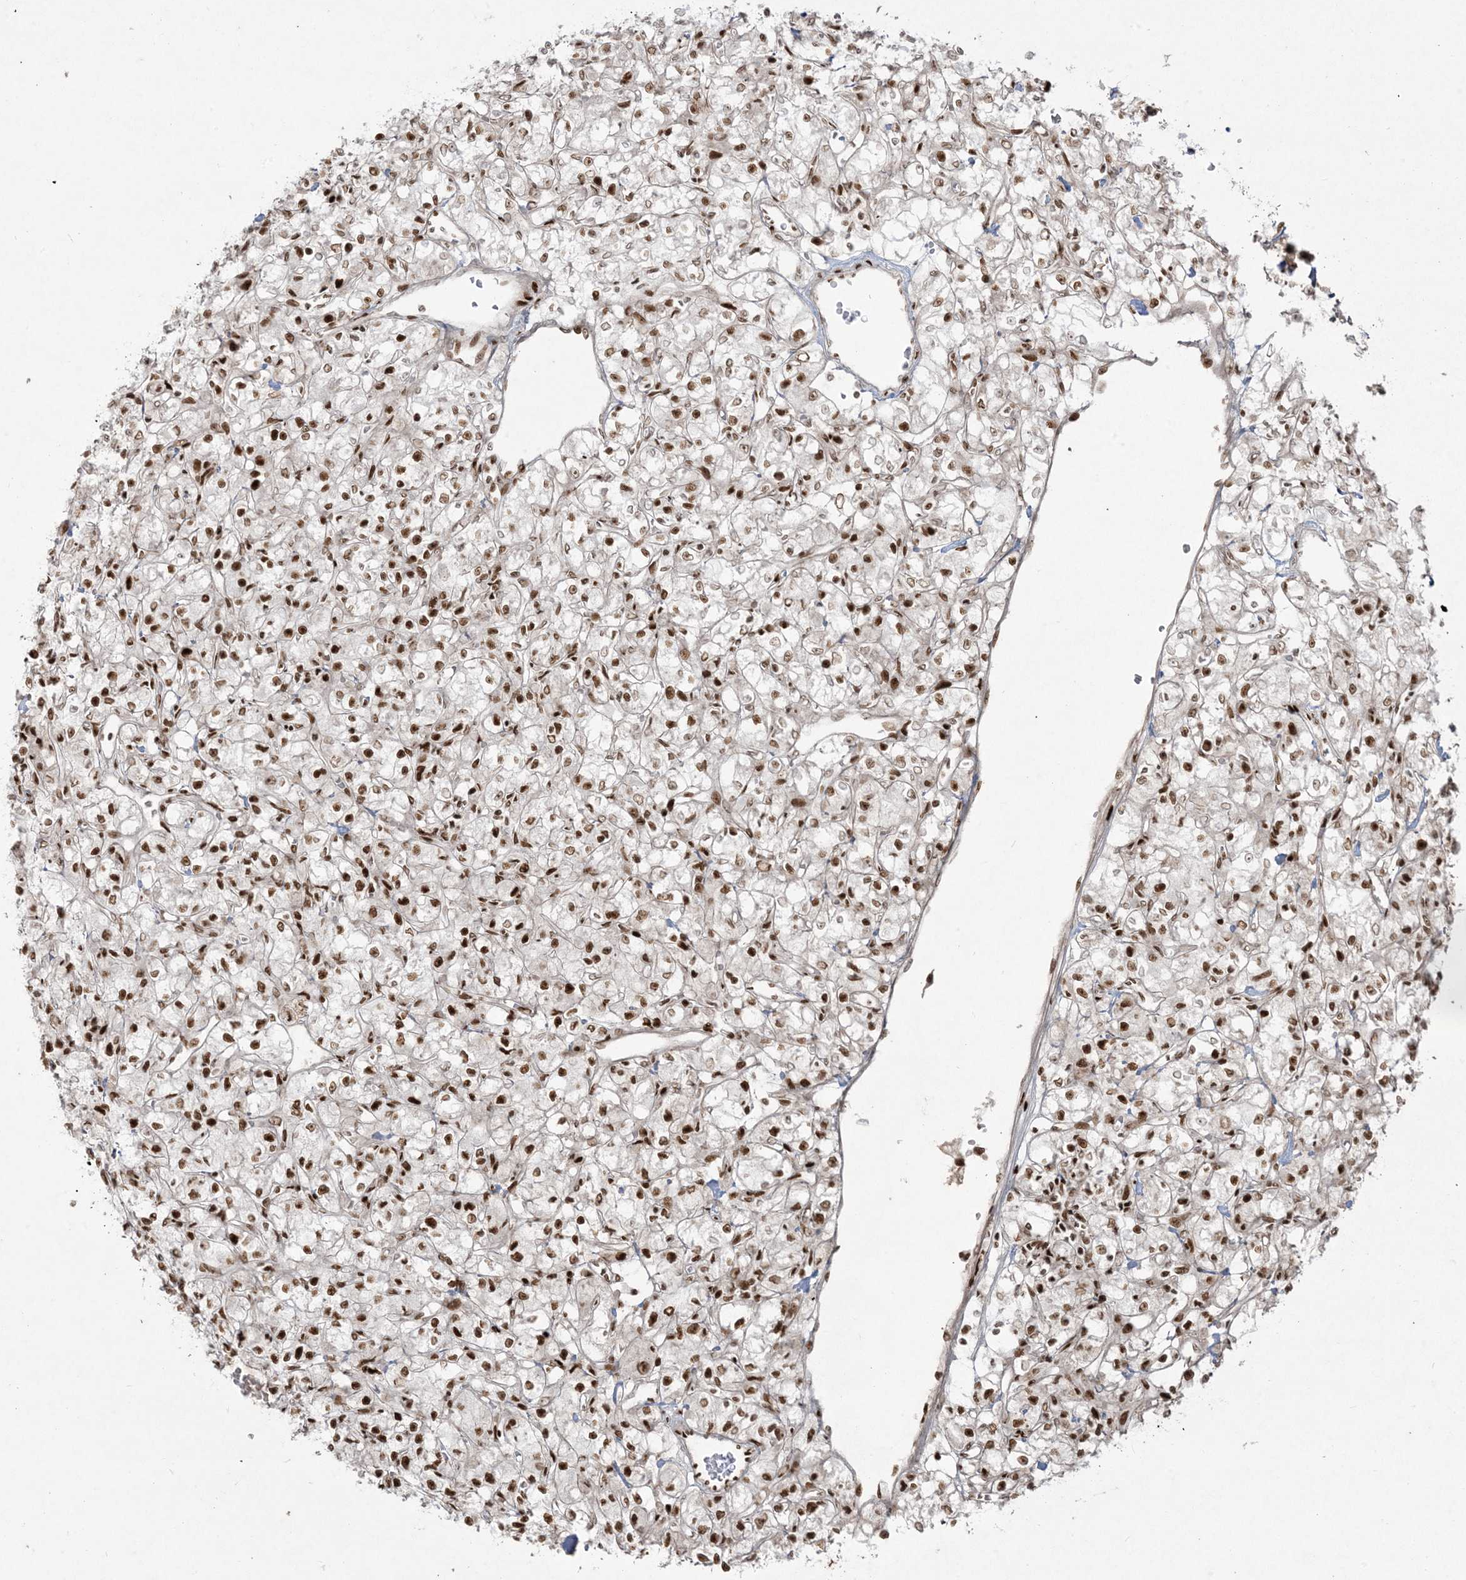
{"staining": {"intensity": "strong", "quantity": ">75%", "location": "nuclear"}, "tissue": "renal cancer", "cell_type": "Tumor cells", "image_type": "cancer", "snomed": [{"axis": "morphology", "description": "Adenocarcinoma, NOS"}, {"axis": "topography", "description": "Kidney"}], "caption": "Brown immunohistochemical staining in human renal cancer (adenocarcinoma) demonstrates strong nuclear expression in approximately >75% of tumor cells.", "gene": "RBM10", "patient": {"sex": "female", "age": 59}}